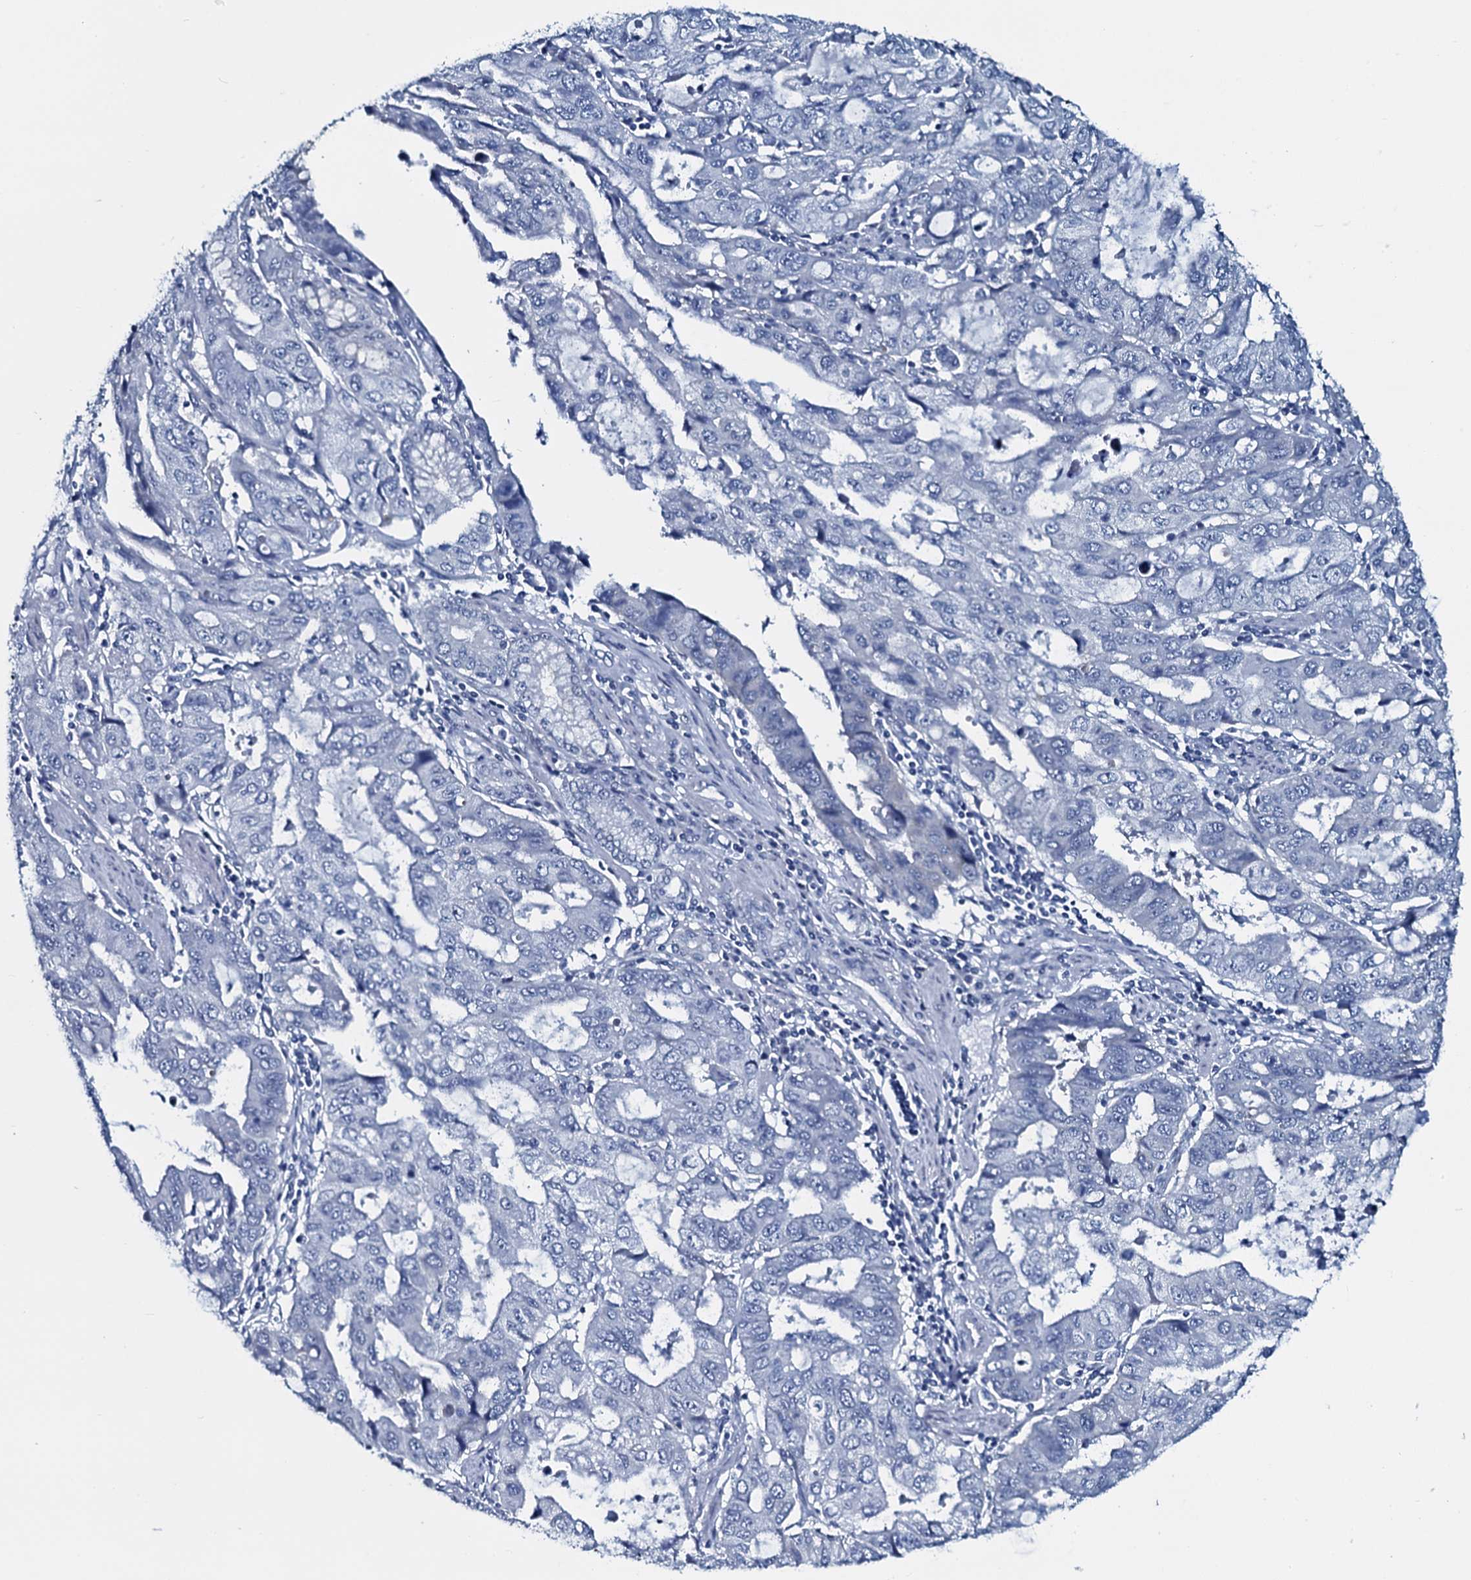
{"staining": {"intensity": "negative", "quantity": "none", "location": "none"}, "tissue": "stomach cancer", "cell_type": "Tumor cells", "image_type": "cancer", "snomed": [{"axis": "morphology", "description": "Adenocarcinoma, NOS"}, {"axis": "topography", "description": "Stomach, upper"}], "caption": "There is no significant staining in tumor cells of stomach cancer.", "gene": "SLC4A7", "patient": {"sex": "female", "age": 52}}